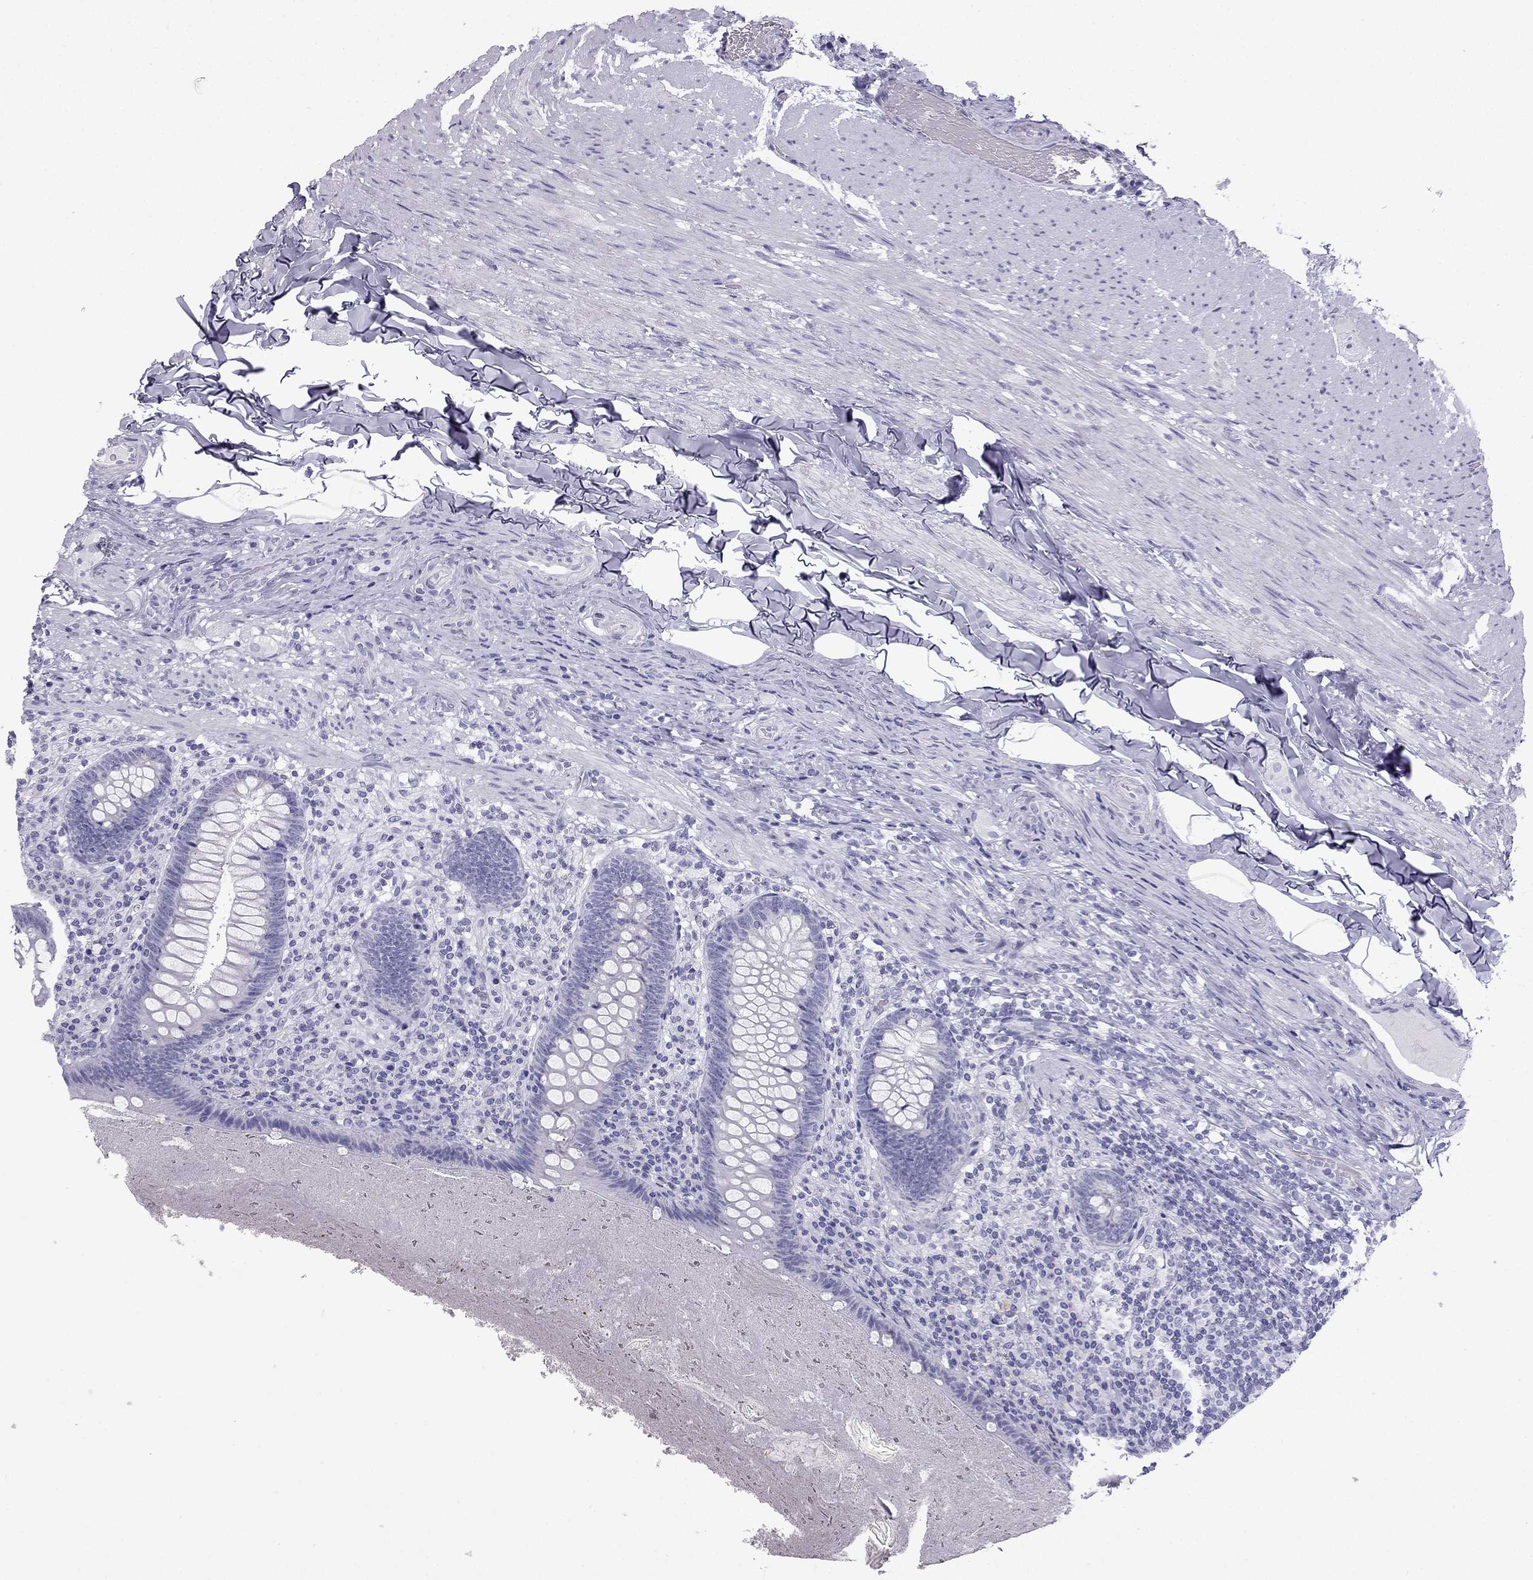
{"staining": {"intensity": "negative", "quantity": "none", "location": "none"}, "tissue": "appendix", "cell_type": "Glandular cells", "image_type": "normal", "snomed": [{"axis": "morphology", "description": "Normal tissue, NOS"}, {"axis": "topography", "description": "Appendix"}], "caption": "Immunohistochemistry image of benign appendix: appendix stained with DAB displays no significant protein staining in glandular cells. The staining was performed using DAB to visualize the protein expression in brown, while the nuclei were stained in blue with hematoxylin (Magnification: 20x).", "gene": "GJA8", "patient": {"sex": "male", "age": 47}}